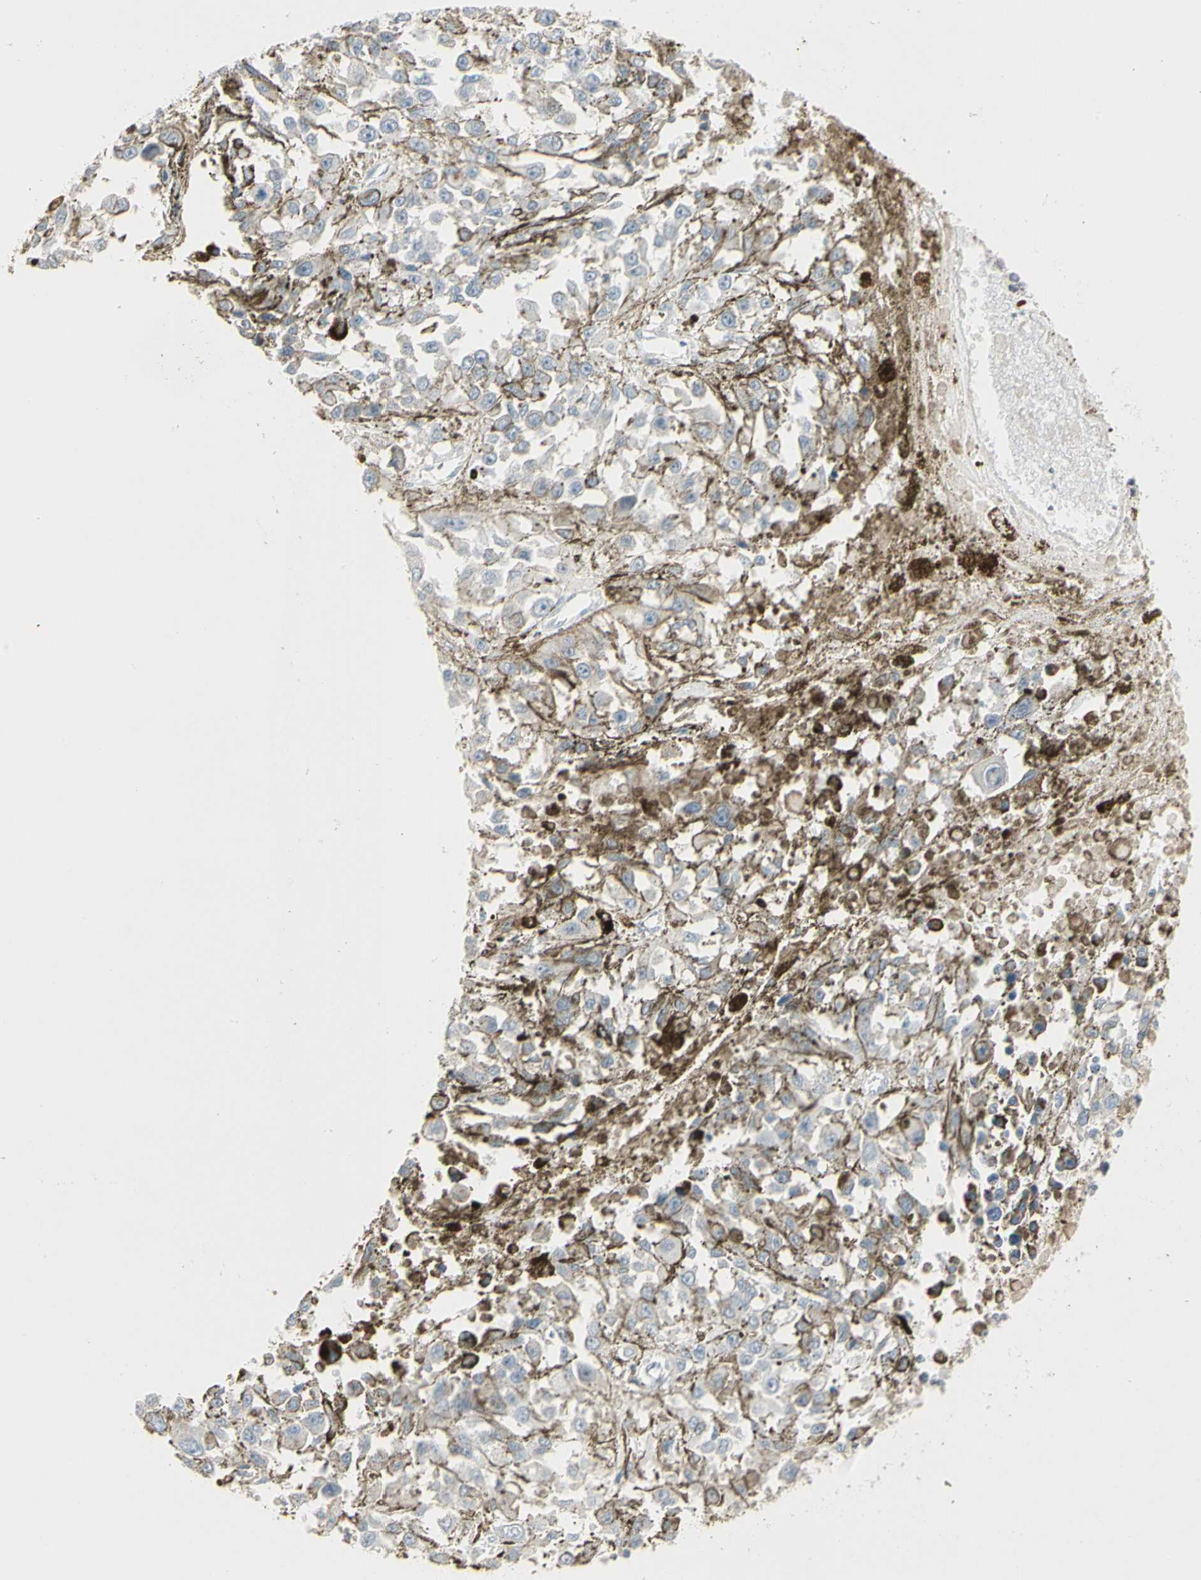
{"staining": {"intensity": "negative", "quantity": "none", "location": "none"}, "tissue": "melanoma", "cell_type": "Tumor cells", "image_type": "cancer", "snomed": [{"axis": "morphology", "description": "Malignant melanoma, Metastatic site"}, {"axis": "topography", "description": "Lymph node"}], "caption": "Protein analysis of malignant melanoma (metastatic site) displays no significant expression in tumor cells.", "gene": "DMPK", "patient": {"sex": "male", "age": 59}}